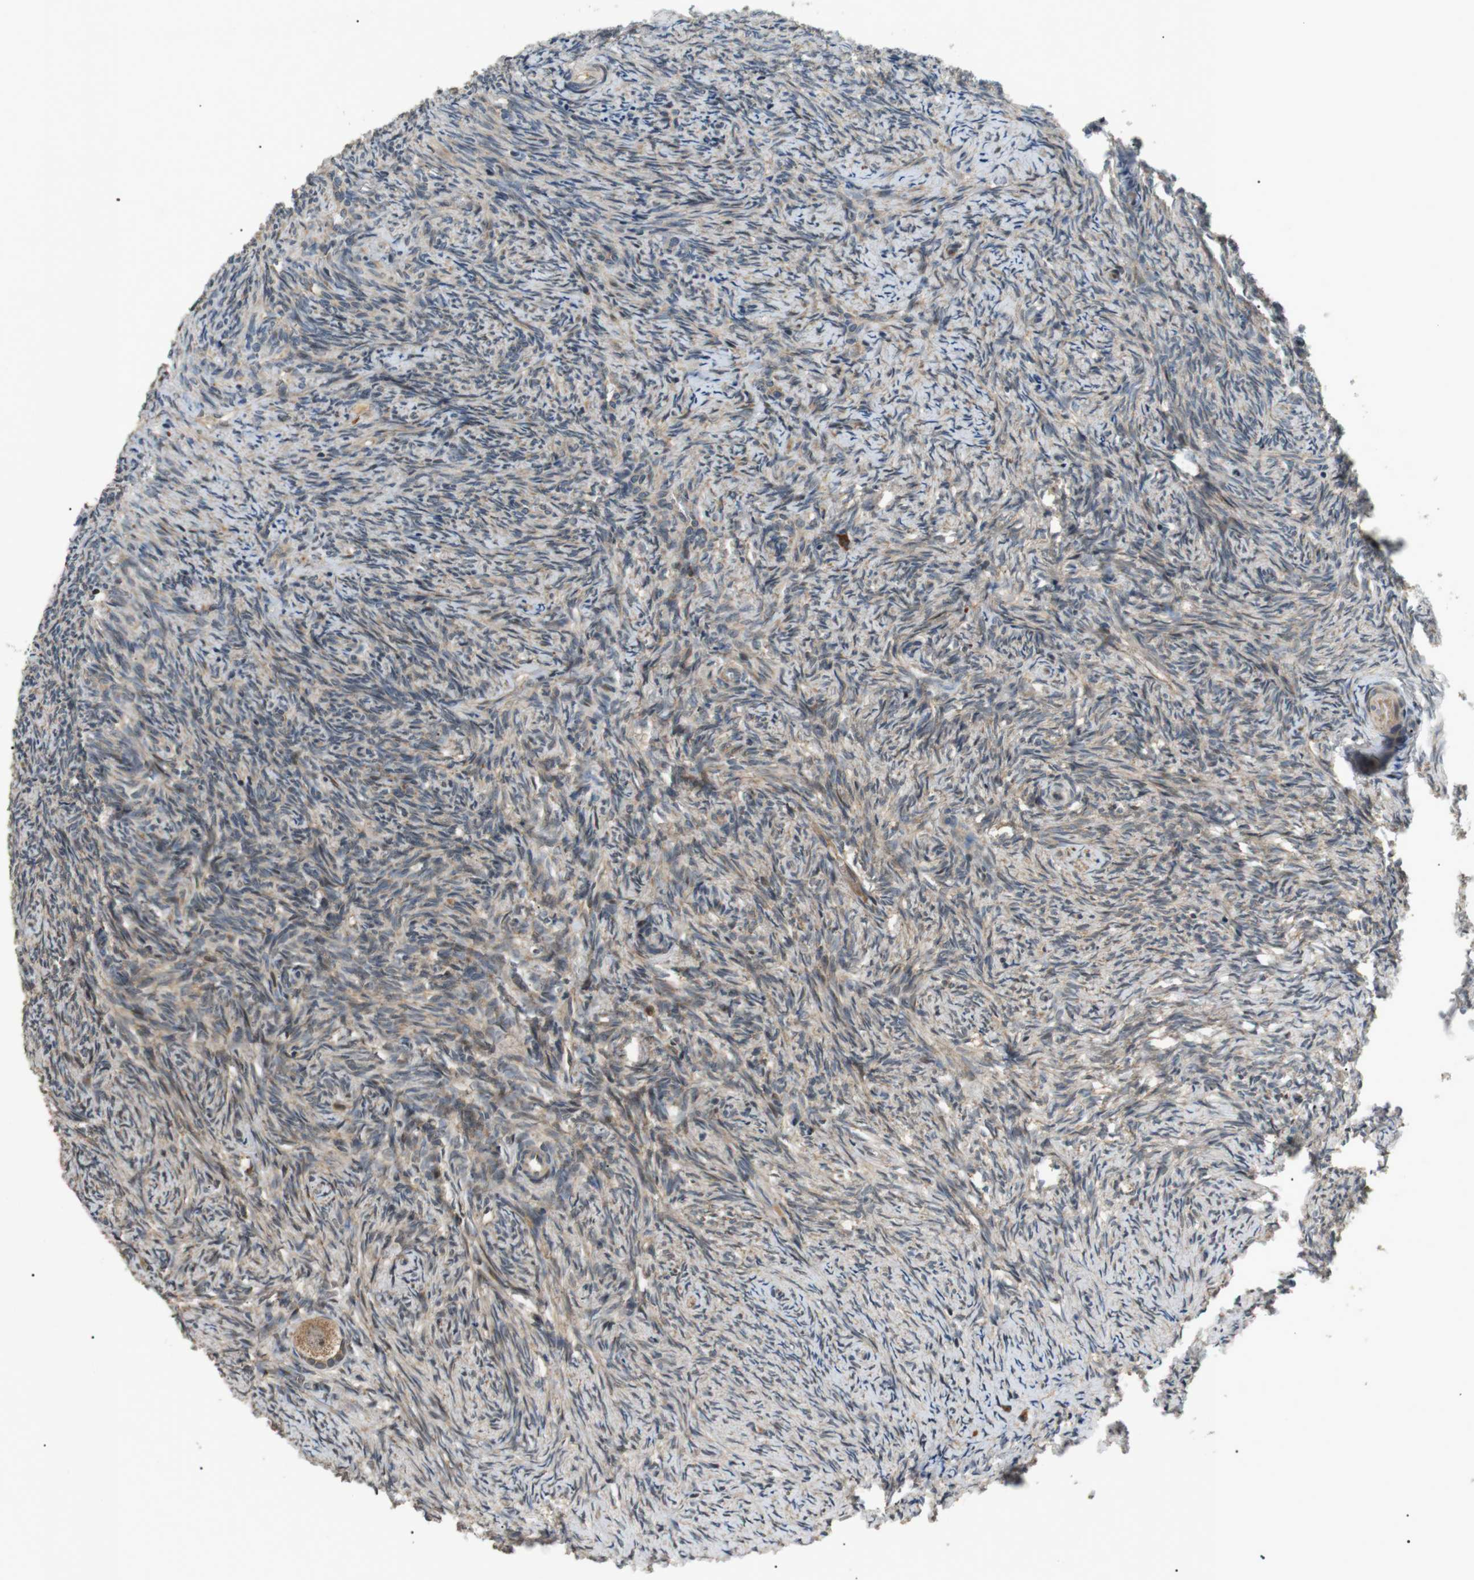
{"staining": {"intensity": "weak", "quantity": ">75%", "location": "cytoplasmic/membranous"}, "tissue": "ovary", "cell_type": "Follicle cells", "image_type": "normal", "snomed": [{"axis": "morphology", "description": "Normal tissue, NOS"}, {"axis": "topography", "description": "Ovary"}], "caption": "IHC histopathology image of normal human ovary stained for a protein (brown), which shows low levels of weak cytoplasmic/membranous staining in approximately >75% of follicle cells.", "gene": "HSPA13", "patient": {"sex": "female", "age": 41}}